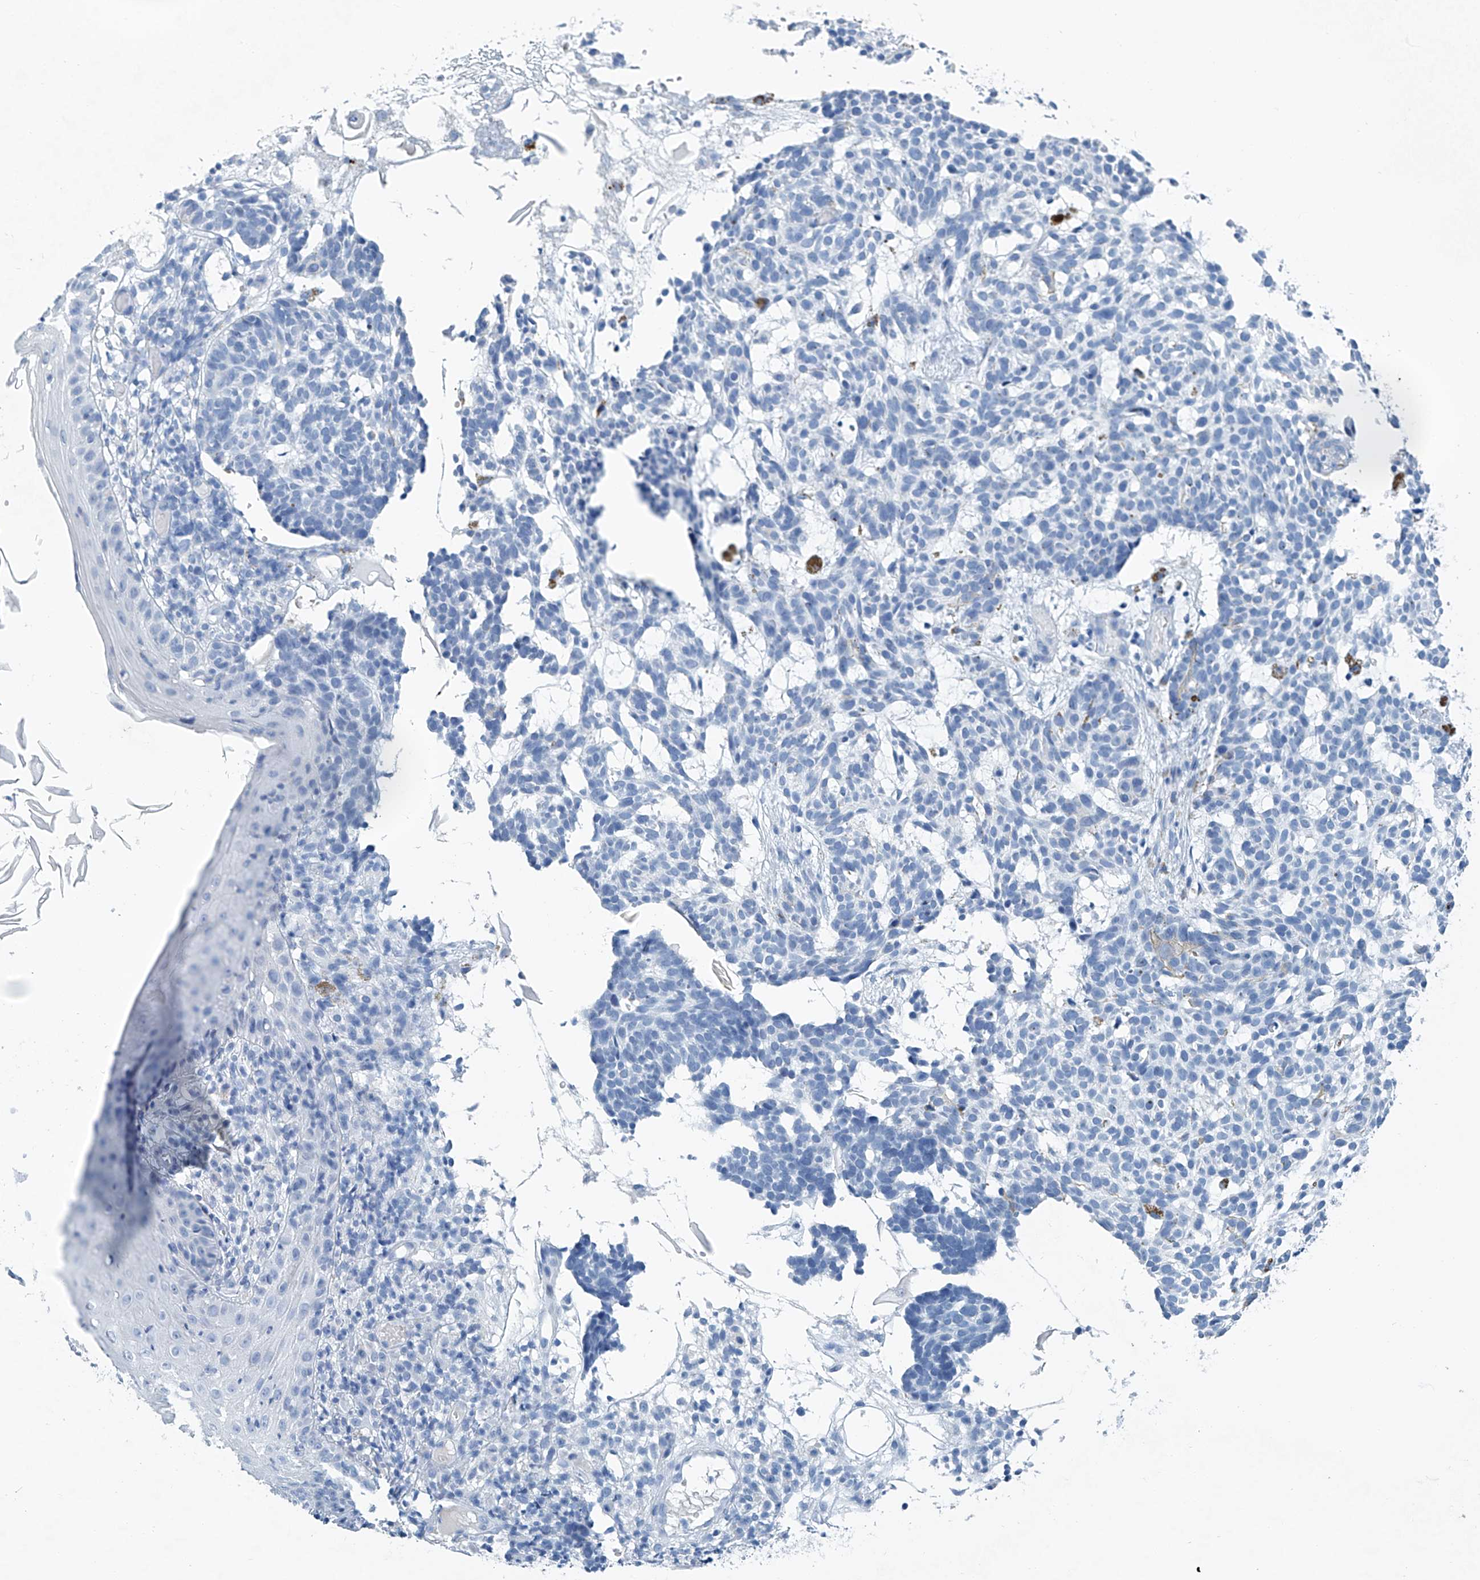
{"staining": {"intensity": "negative", "quantity": "none", "location": "none"}, "tissue": "skin cancer", "cell_type": "Tumor cells", "image_type": "cancer", "snomed": [{"axis": "morphology", "description": "Basal cell carcinoma"}, {"axis": "topography", "description": "Skin"}], "caption": "This is an immunohistochemistry image of human skin cancer (basal cell carcinoma). There is no expression in tumor cells.", "gene": "CYP2A7", "patient": {"sex": "male", "age": 85}}